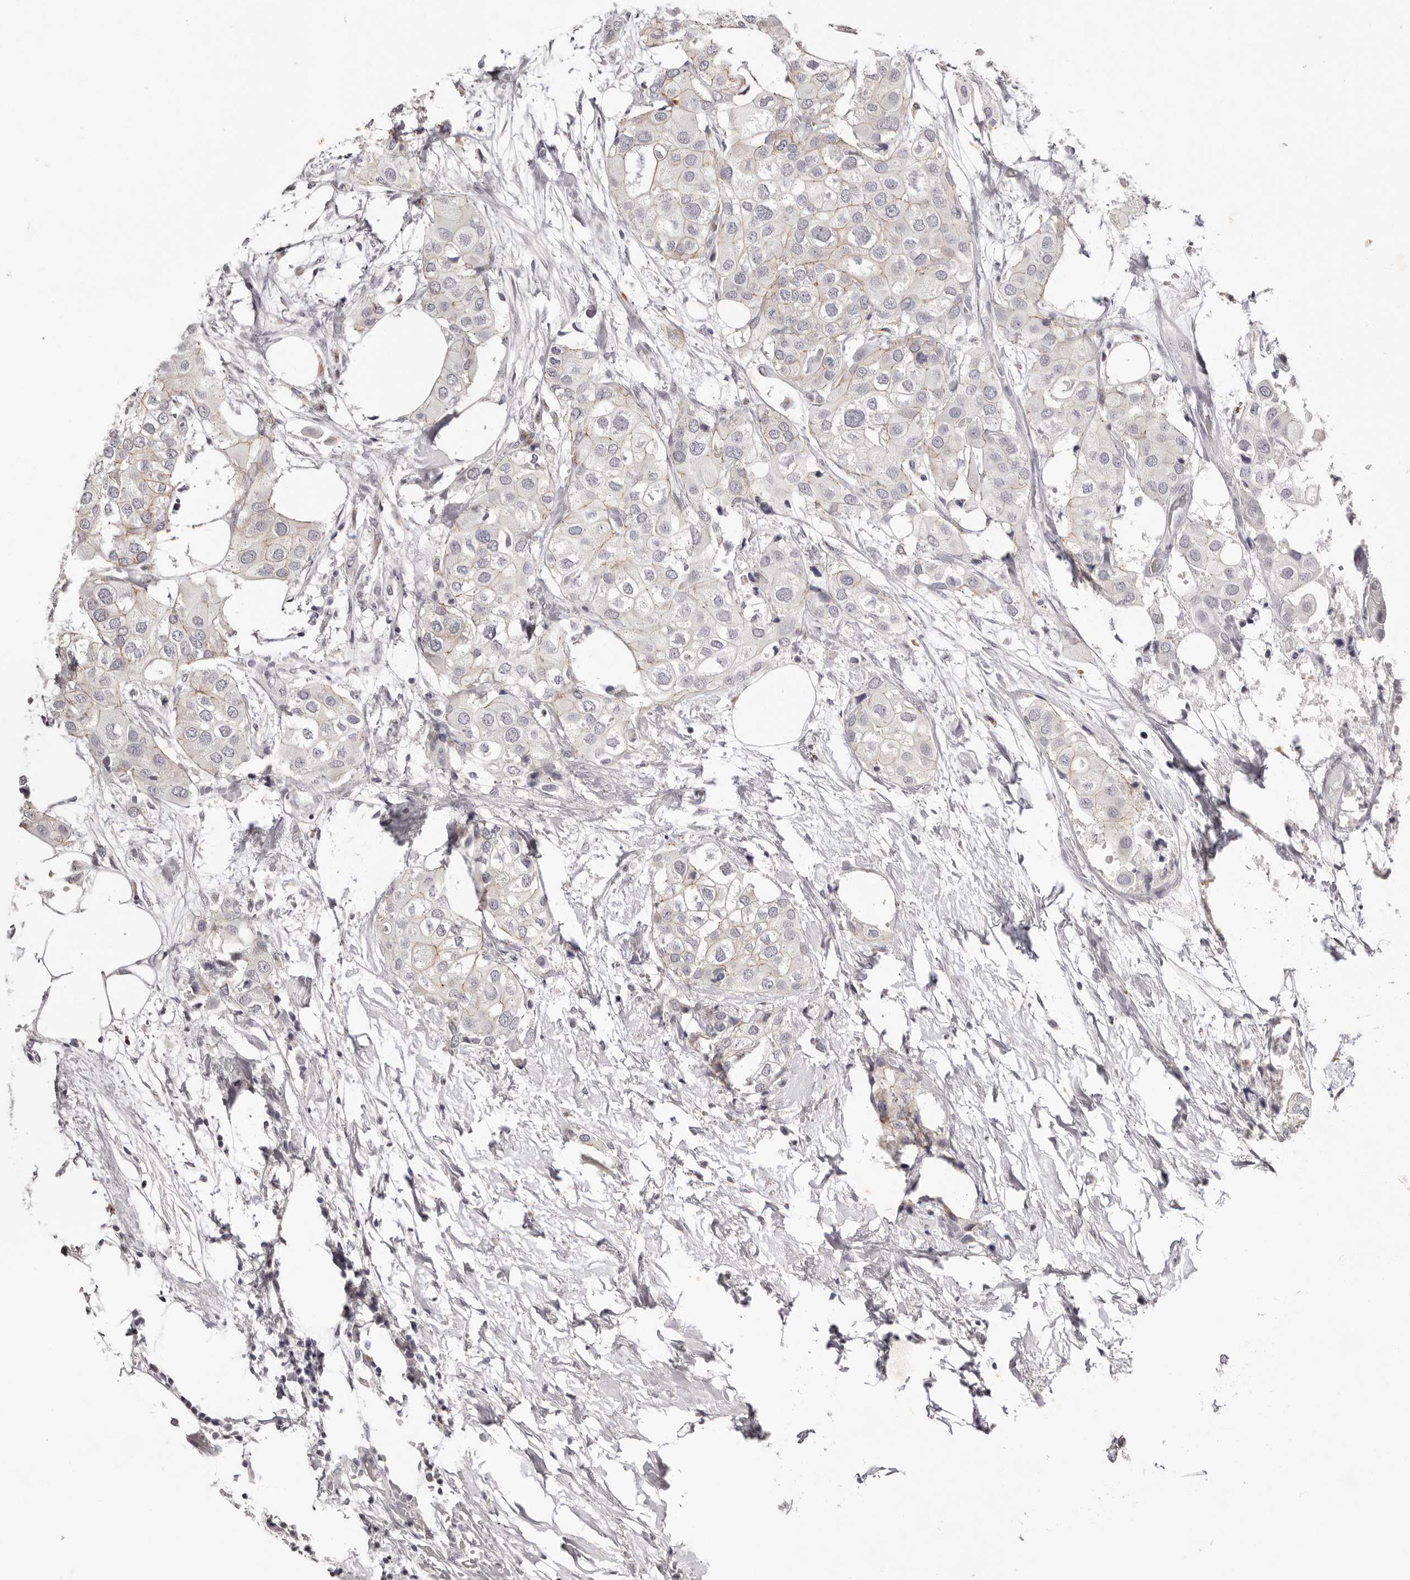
{"staining": {"intensity": "weak", "quantity": "<25%", "location": "cytoplasmic/membranous"}, "tissue": "urothelial cancer", "cell_type": "Tumor cells", "image_type": "cancer", "snomed": [{"axis": "morphology", "description": "Urothelial carcinoma, High grade"}, {"axis": "topography", "description": "Urinary bladder"}], "caption": "Urothelial cancer was stained to show a protein in brown. There is no significant positivity in tumor cells.", "gene": "PCDHB6", "patient": {"sex": "male", "age": 64}}